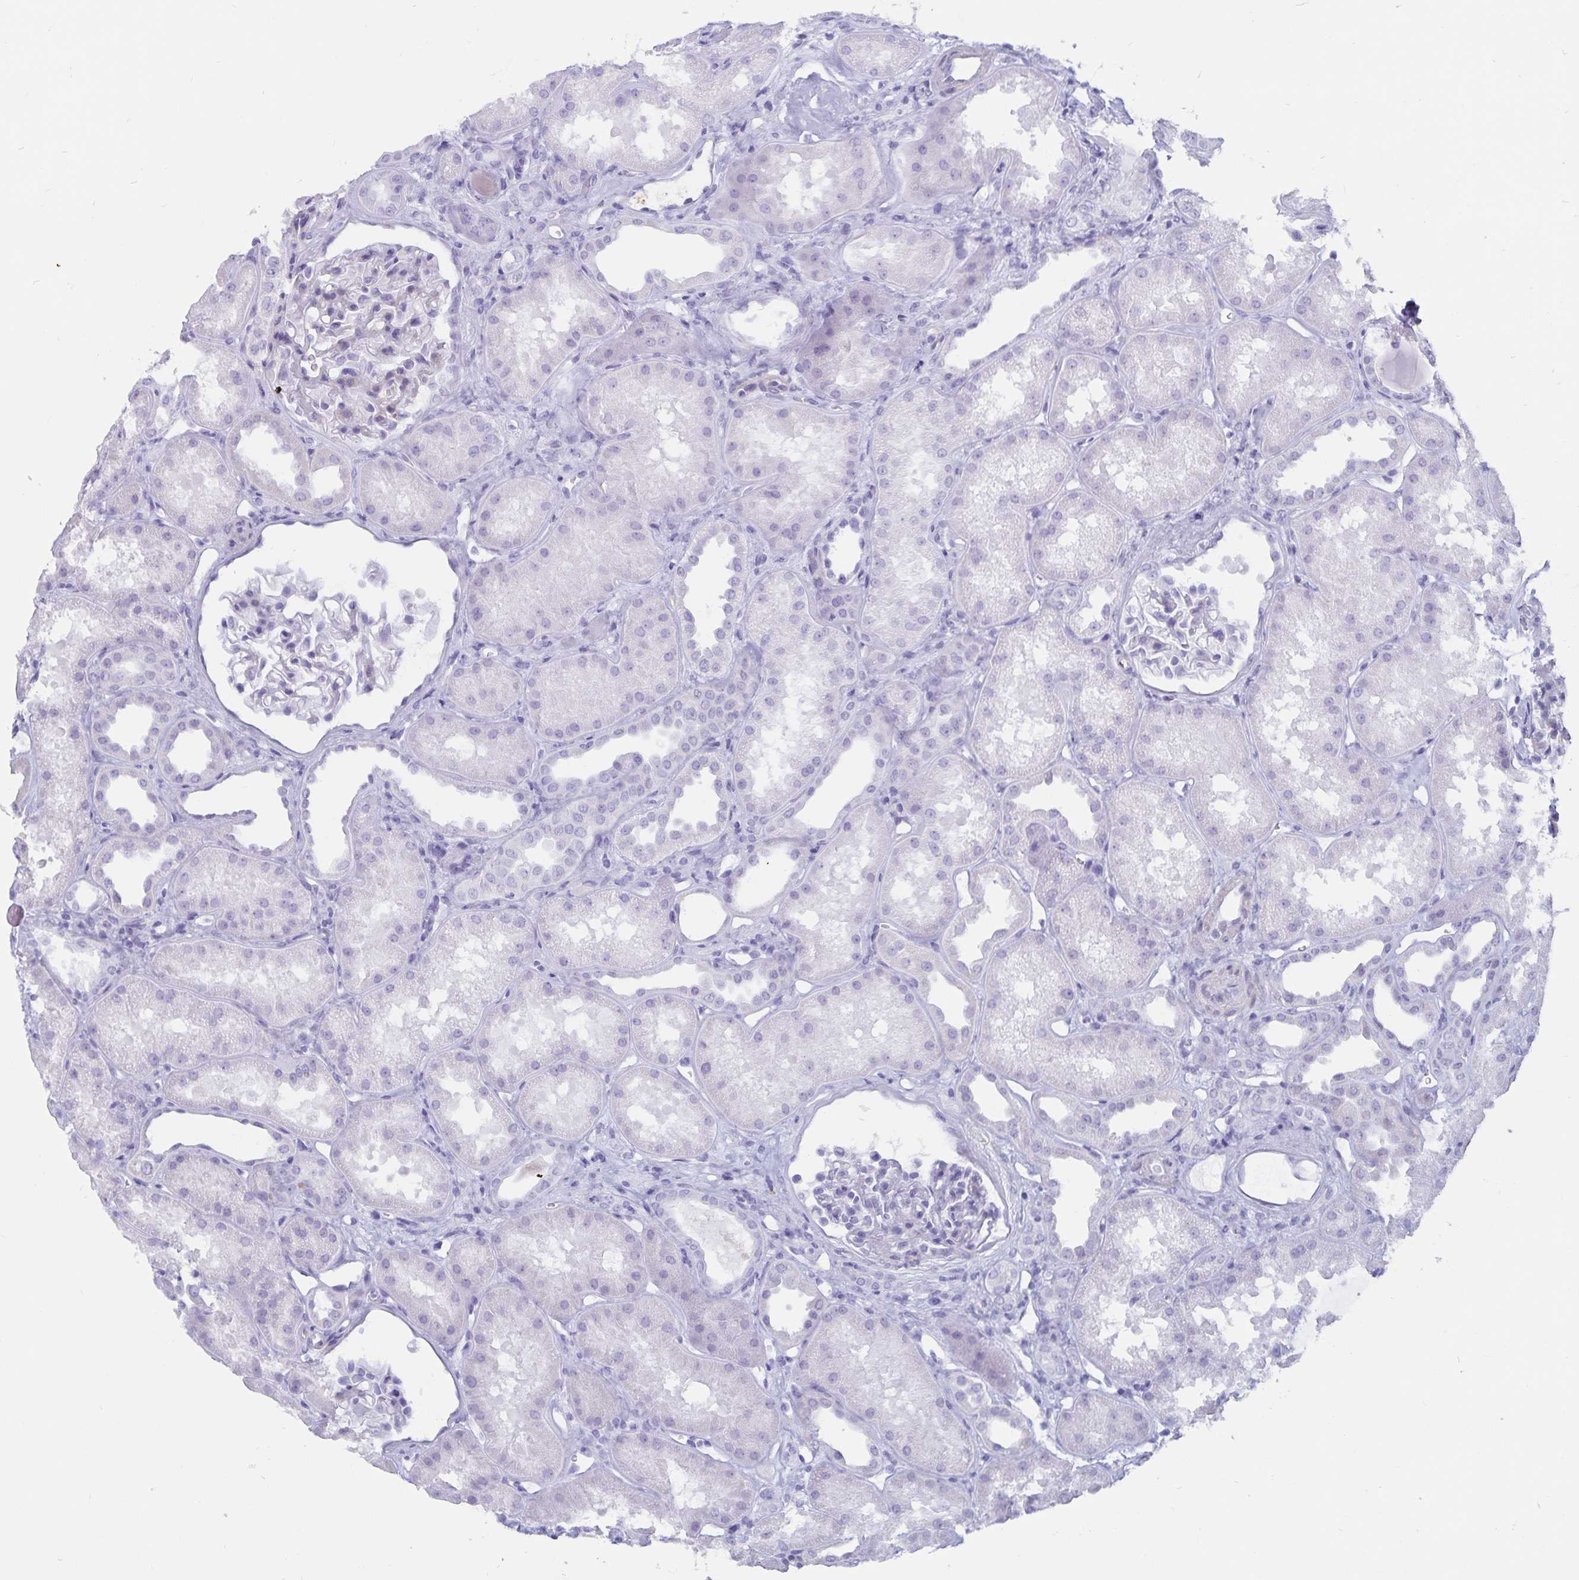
{"staining": {"intensity": "negative", "quantity": "none", "location": "none"}, "tissue": "kidney", "cell_type": "Cells in glomeruli", "image_type": "normal", "snomed": [{"axis": "morphology", "description": "Normal tissue, NOS"}, {"axis": "topography", "description": "Kidney"}], "caption": "Kidney was stained to show a protein in brown. There is no significant expression in cells in glomeruli. (DAB (3,3'-diaminobenzidine) immunohistochemistry (IHC) visualized using brightfield microscopy, high magnification).", "gene": "GPR137", "patient": {"sex": "male", "age": 61}}